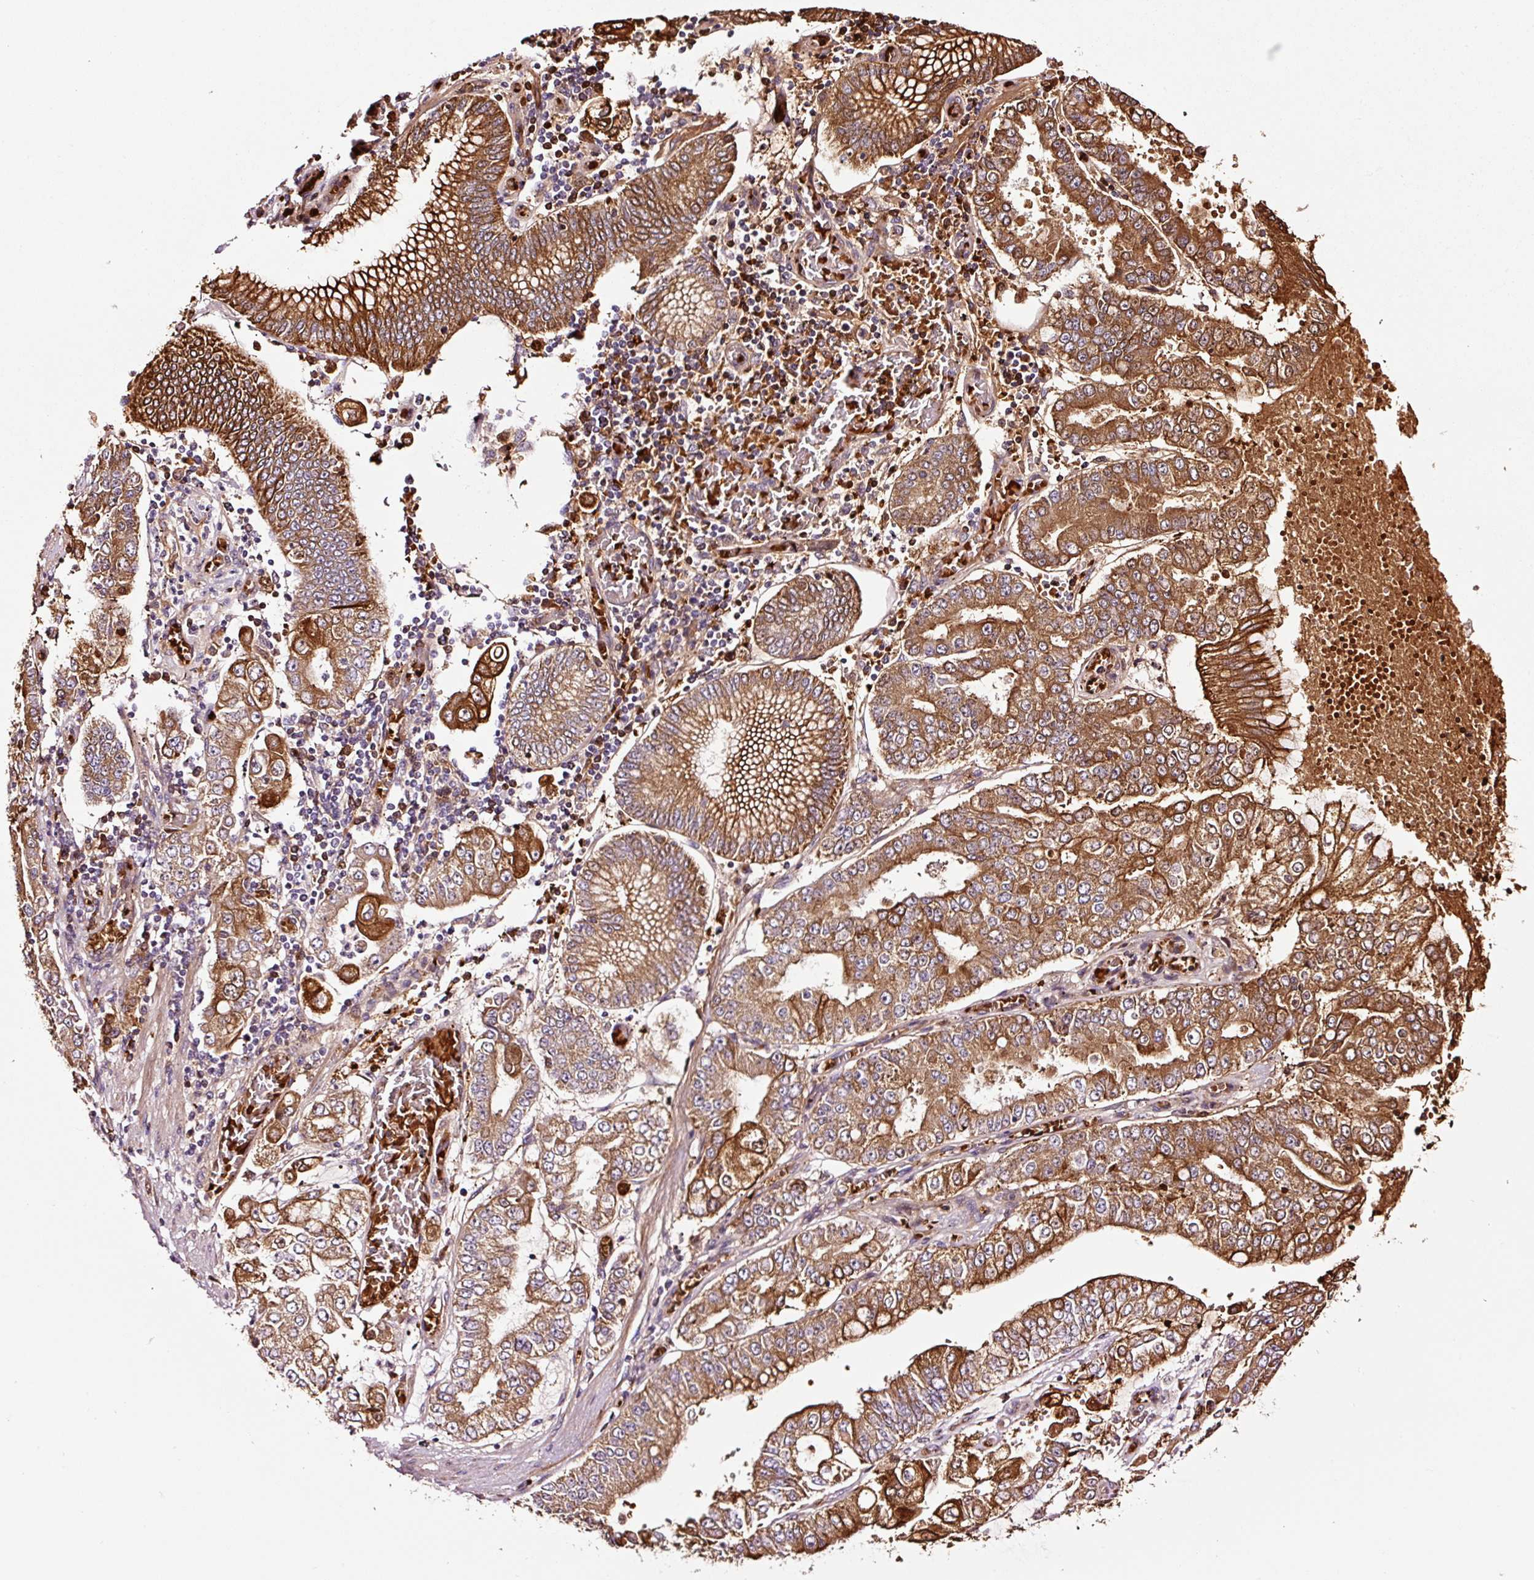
{"staining": {"intensity": "strong", "quantity": ">75%", "location": "cytoplasmic/membranous"}, "tissue": "stomach cancer", "cell_type": "Tumor cells", "image_type": "cancer", "snomed": [{"axis": "morphology", "description": "Adenocarcinoma, NOS"}, {"axis": "topography", "description": "Stomach"}], "caption": "An immunohistochemistry (IHC) histopathology image of tumor tissue is shown. Protein staining in brown labels strong cytoplasmic/membranous positivity in adenocarcinoma (stomach) within tumor cells.", "gene": "PGLYRP2", "patient": {"sex": "male", "age": 76}}